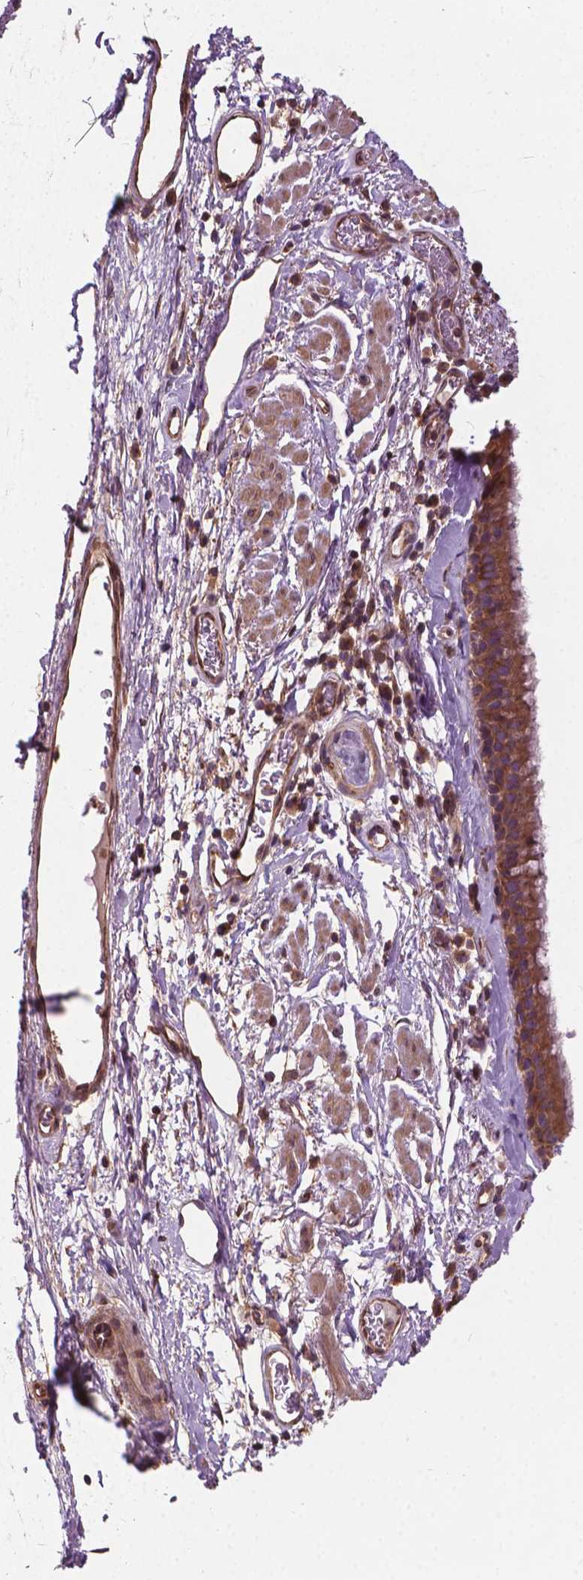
{"staining": {"intensity": "moderate", "quantity": ">75%", "location": "cytoplasmic/membranous"}, "tissue": "bronchus", "cell_type": "Respiratory epithelial cells", "image_type": "normal", "snomed": [{"axis": "morphology", "description": "Normal tissue, NOS"}, {"axis": "topography", "description": "Cartilage tissue"}, {"axis": "topography", "description": "Bronchus"}], "caption": "A photomicrograph of human bronchus stained for a protein displays moderate cytoplasmic/membranous brown staining in respiratory epithelial cells. Nuclei are stained in blue.", "gene": "MZT1", "patient": {"sex": "male", "age": 58}}